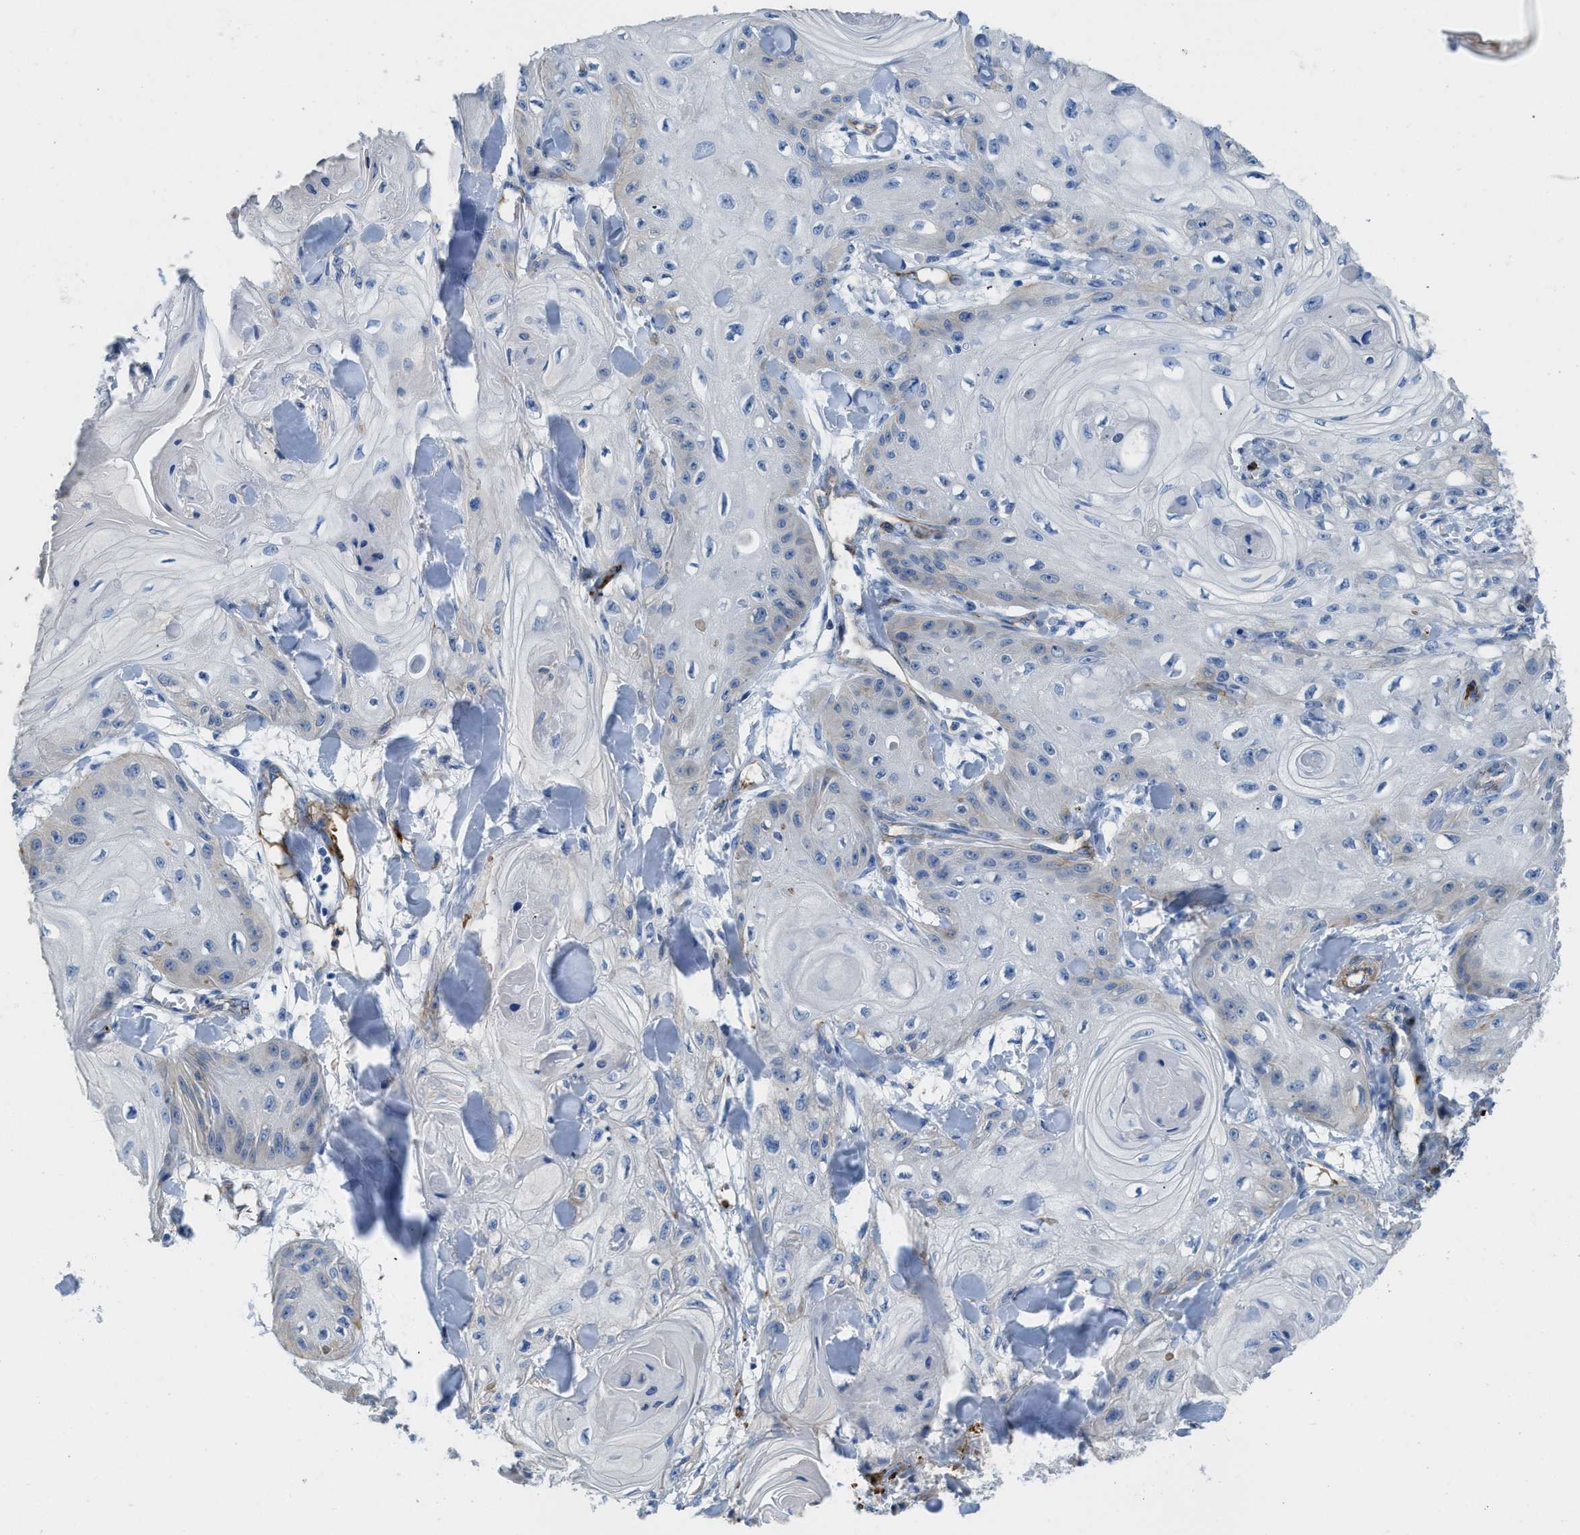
{"staining": {"intensity": "negative", "quantity": "none", "location": "none"}, "tissue": "skin cancer", "cell_type": "Tumor cells", "image_type": "cancer", "snomed": [{"axis": "morphology", "description": "Squamous cell carcinoma, NOS"}, {"axis": "topography", "description": "Skin"}], "caption": "There is no significant expression in tumor cells of skin squamous cell carcinoma.", "gene": "SPEG", "patient": {"sex": "male", "age": 74}}